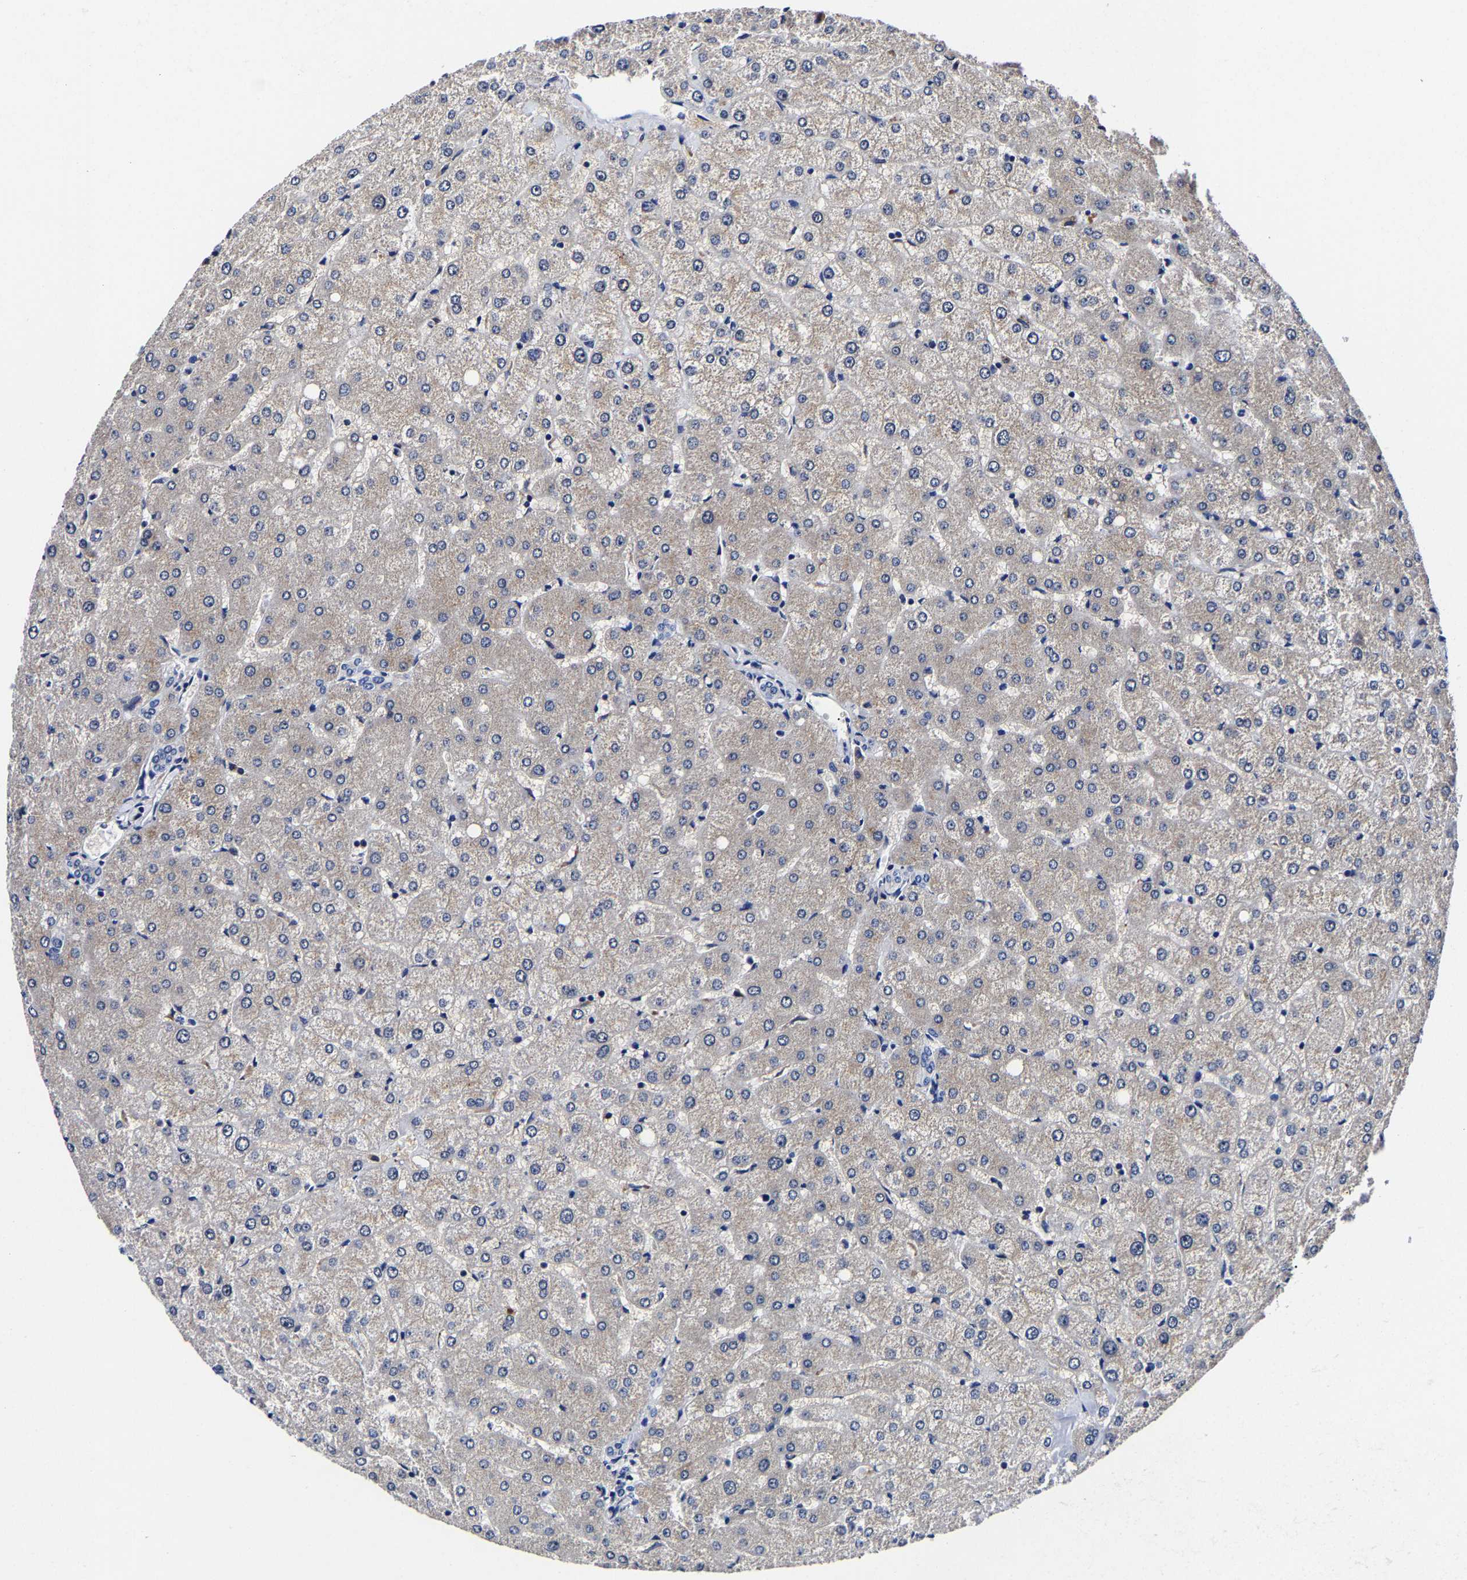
{"staining": {"intensity": "negative", "quantity": "none", "location": "none"}, "tissue": "liver", "cell_type": "Cholangiocytes", "image_type": "normal", "snomed": [{"axis": "morphology", "description": "Normal tissue, NOS"}, {"axis": "topography", "description": "Liver"}], "caption": "The IHC photomicrograph has no significant positivity in cholangiocytes of liver. (DAB immunohistochemistry with hematoxylin counter stain).", "gene": "CPA2", "patient": {"sex": "female", "age": 54}}